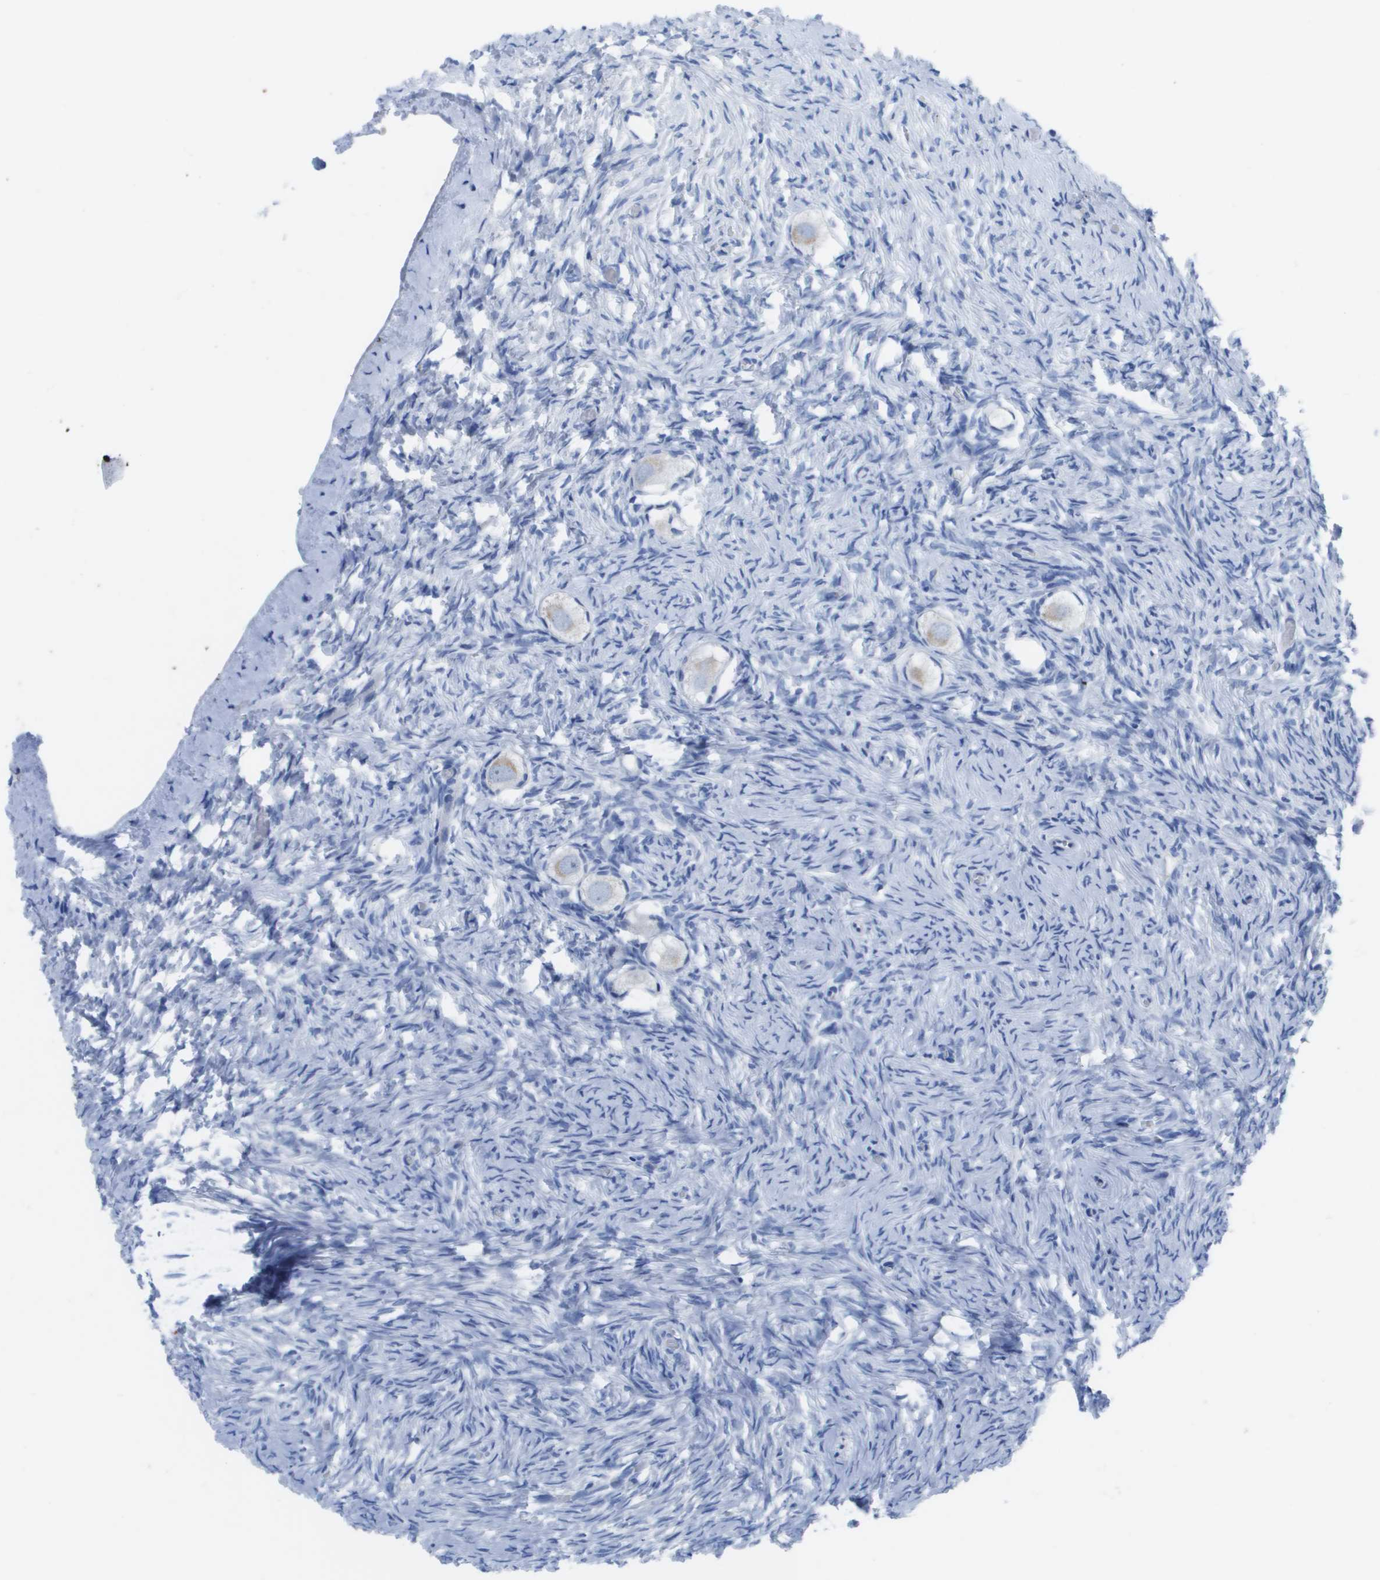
{"staining": {"intensity": "weak", "quantity": "25%-75%", "location": "cytoplasmic/membranous"}, "tissue": "ovary", "cell_type": "Follicle cells", "image_type": "normal", "snomed": [{"axis": "morphology", "description": "Normal tissue, NOS"}, {"axis": "topography", "description": "Ovary"}], "caption": "Immunohistochemical staining of benign ovary reveals 25%-75% levels of weak cytoplasmic/membranous protein expression in approximately 25%-75% of follicle cells.", "gene": "MS4A1", "patient": {"sex": "female", "age": 27}}